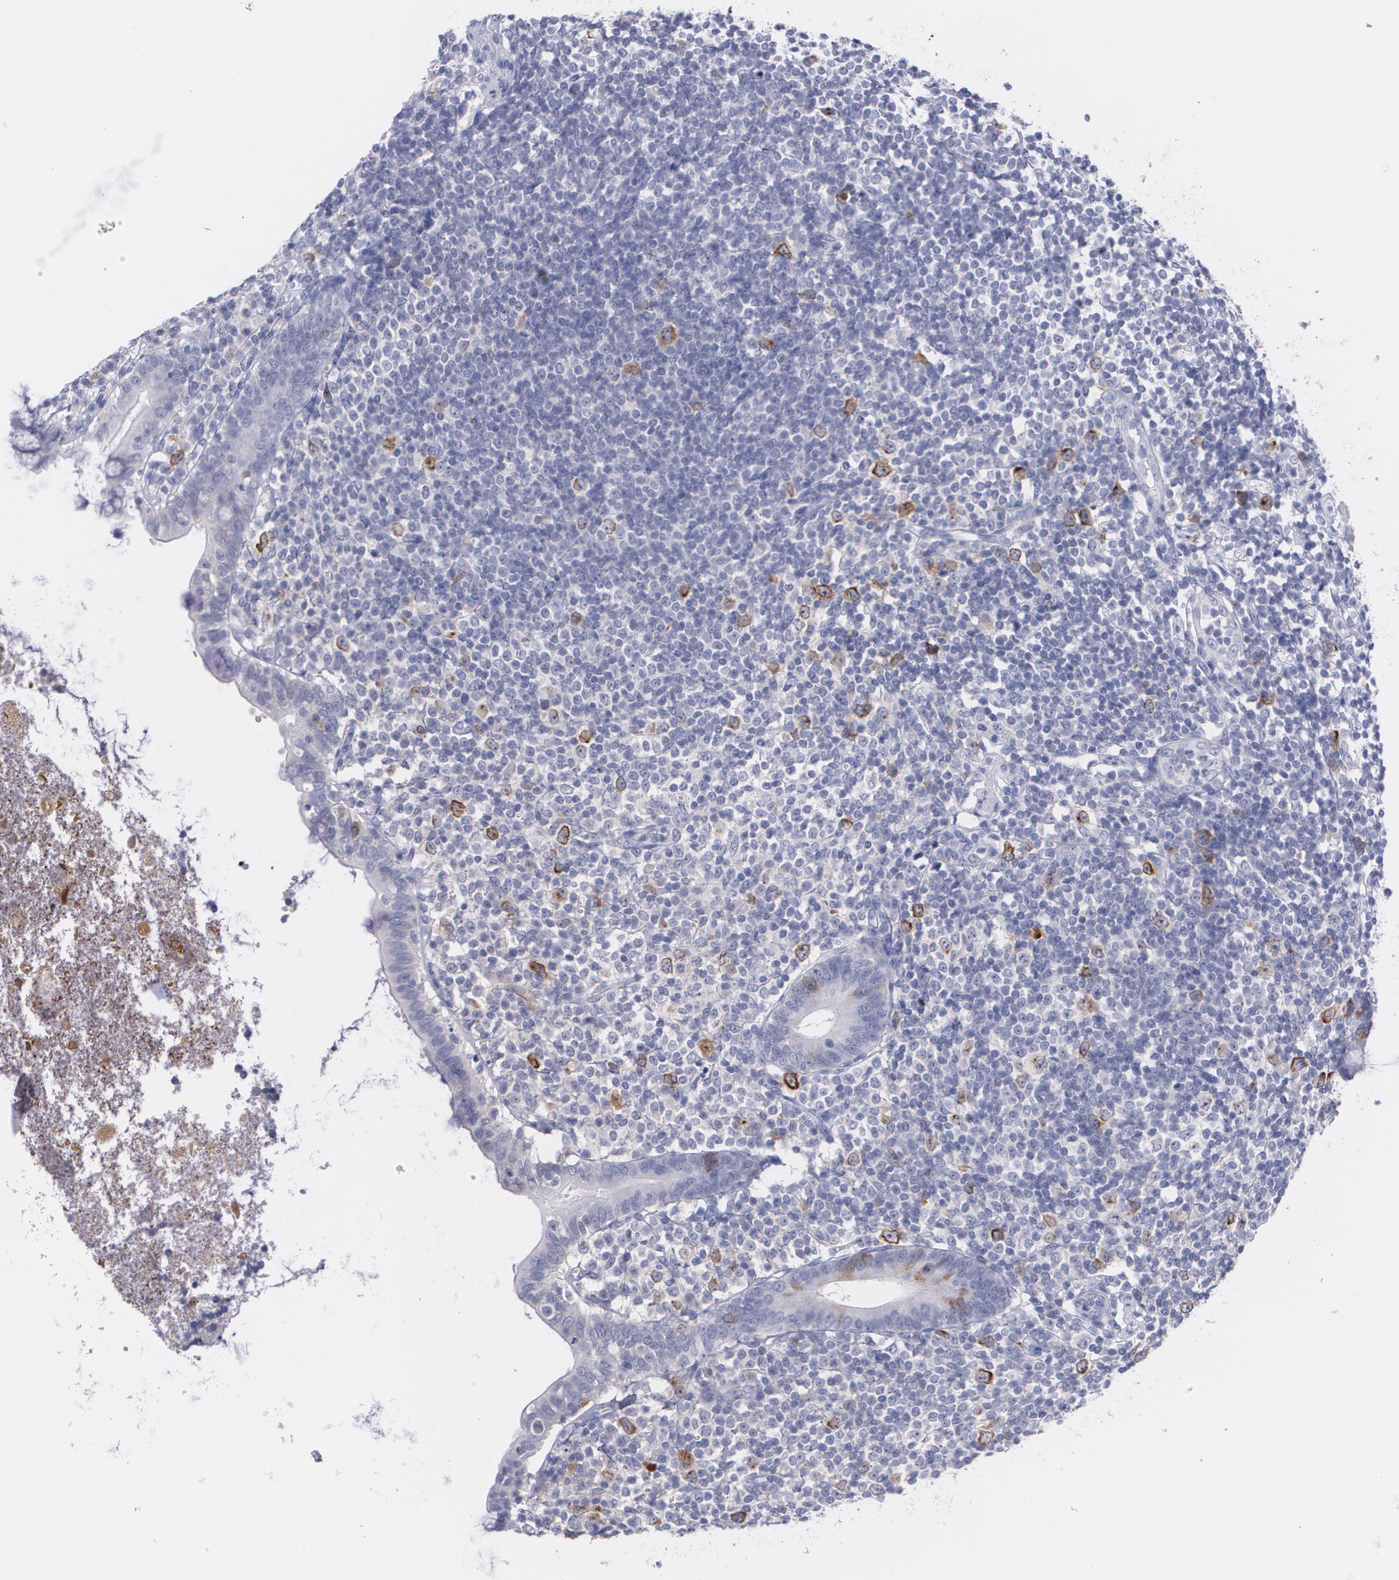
{"staining": {"intensity": "moderate", "quantity": "<25%", "location": "cytoplasmic/membranous"}, "tissue": "appendix", "cell_type": "Glandular cells", "image_type": "normal", "snomed": [{"axis": "morphology", "description": "Normal tissue, NOS"}, {"axis": "topography", "description": "Appendix"}], "caption": "Brown immunohistochemical staining in benign appendix displays moderate cytoplasmic/membranous staining in about <25% of glandular cells. Immunohistochemistry stains the protein of interest in brown and the nuclei are stained blue.", "gene": "HMMR", "patient": {"sex": "female", "age": 66}}